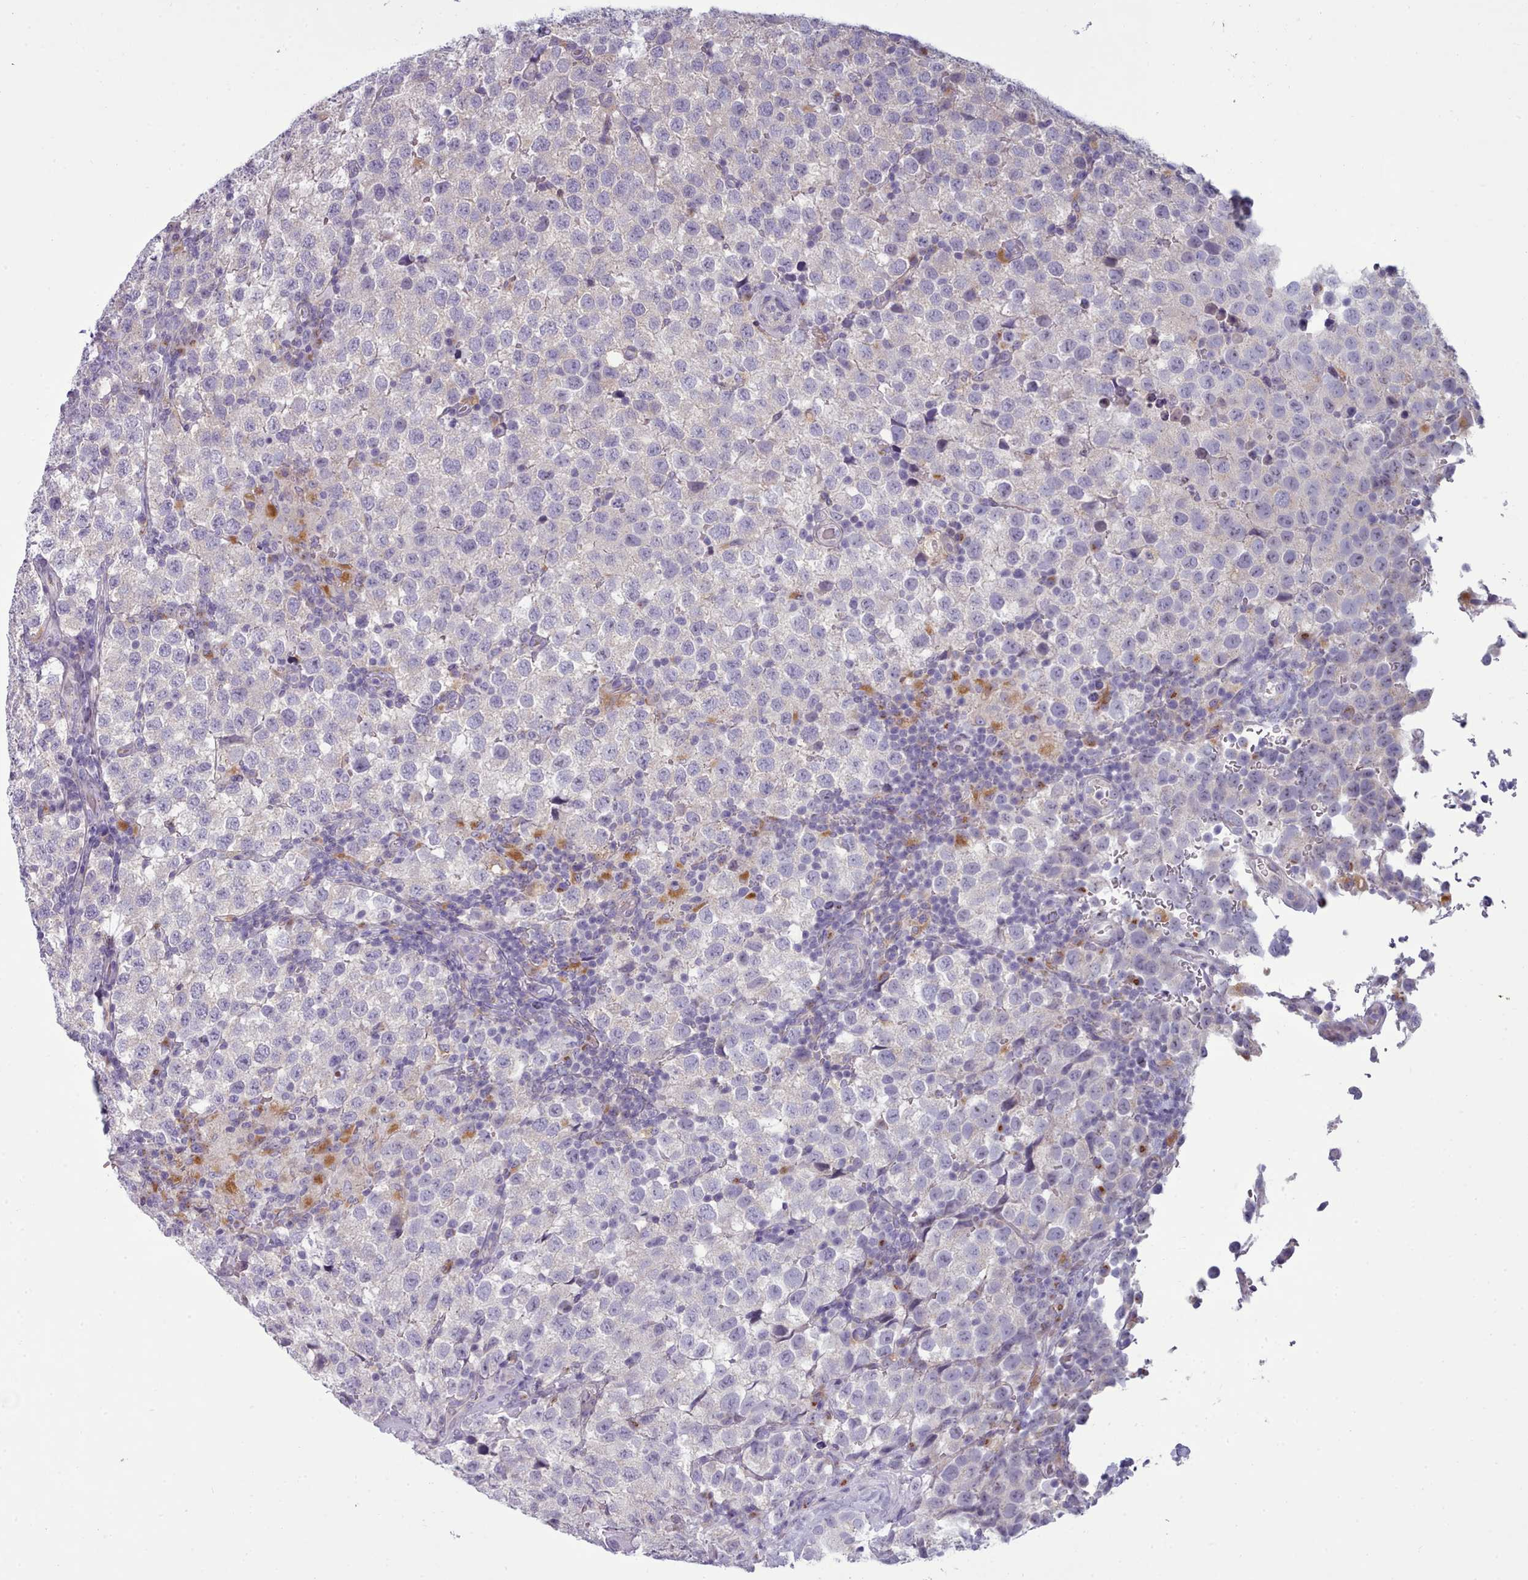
{"staining": {"intensity": "negative", "quantity": "none", "location": "none"}, "tissue": "testis cancer", "cell_type": "Tumor cells", "image_type": "cancer", "snomed": [{"axis": "morphology", "description": "Seminoma, NOS"}, {"axis": "topography", "description": "Testis"}], "caption": "Immunohistochemistry of human seminoma (testis) demonstrates no expression in tumor cells.", "gene": "MYRFL", "patient": {"sex": "male", "age": 34}}